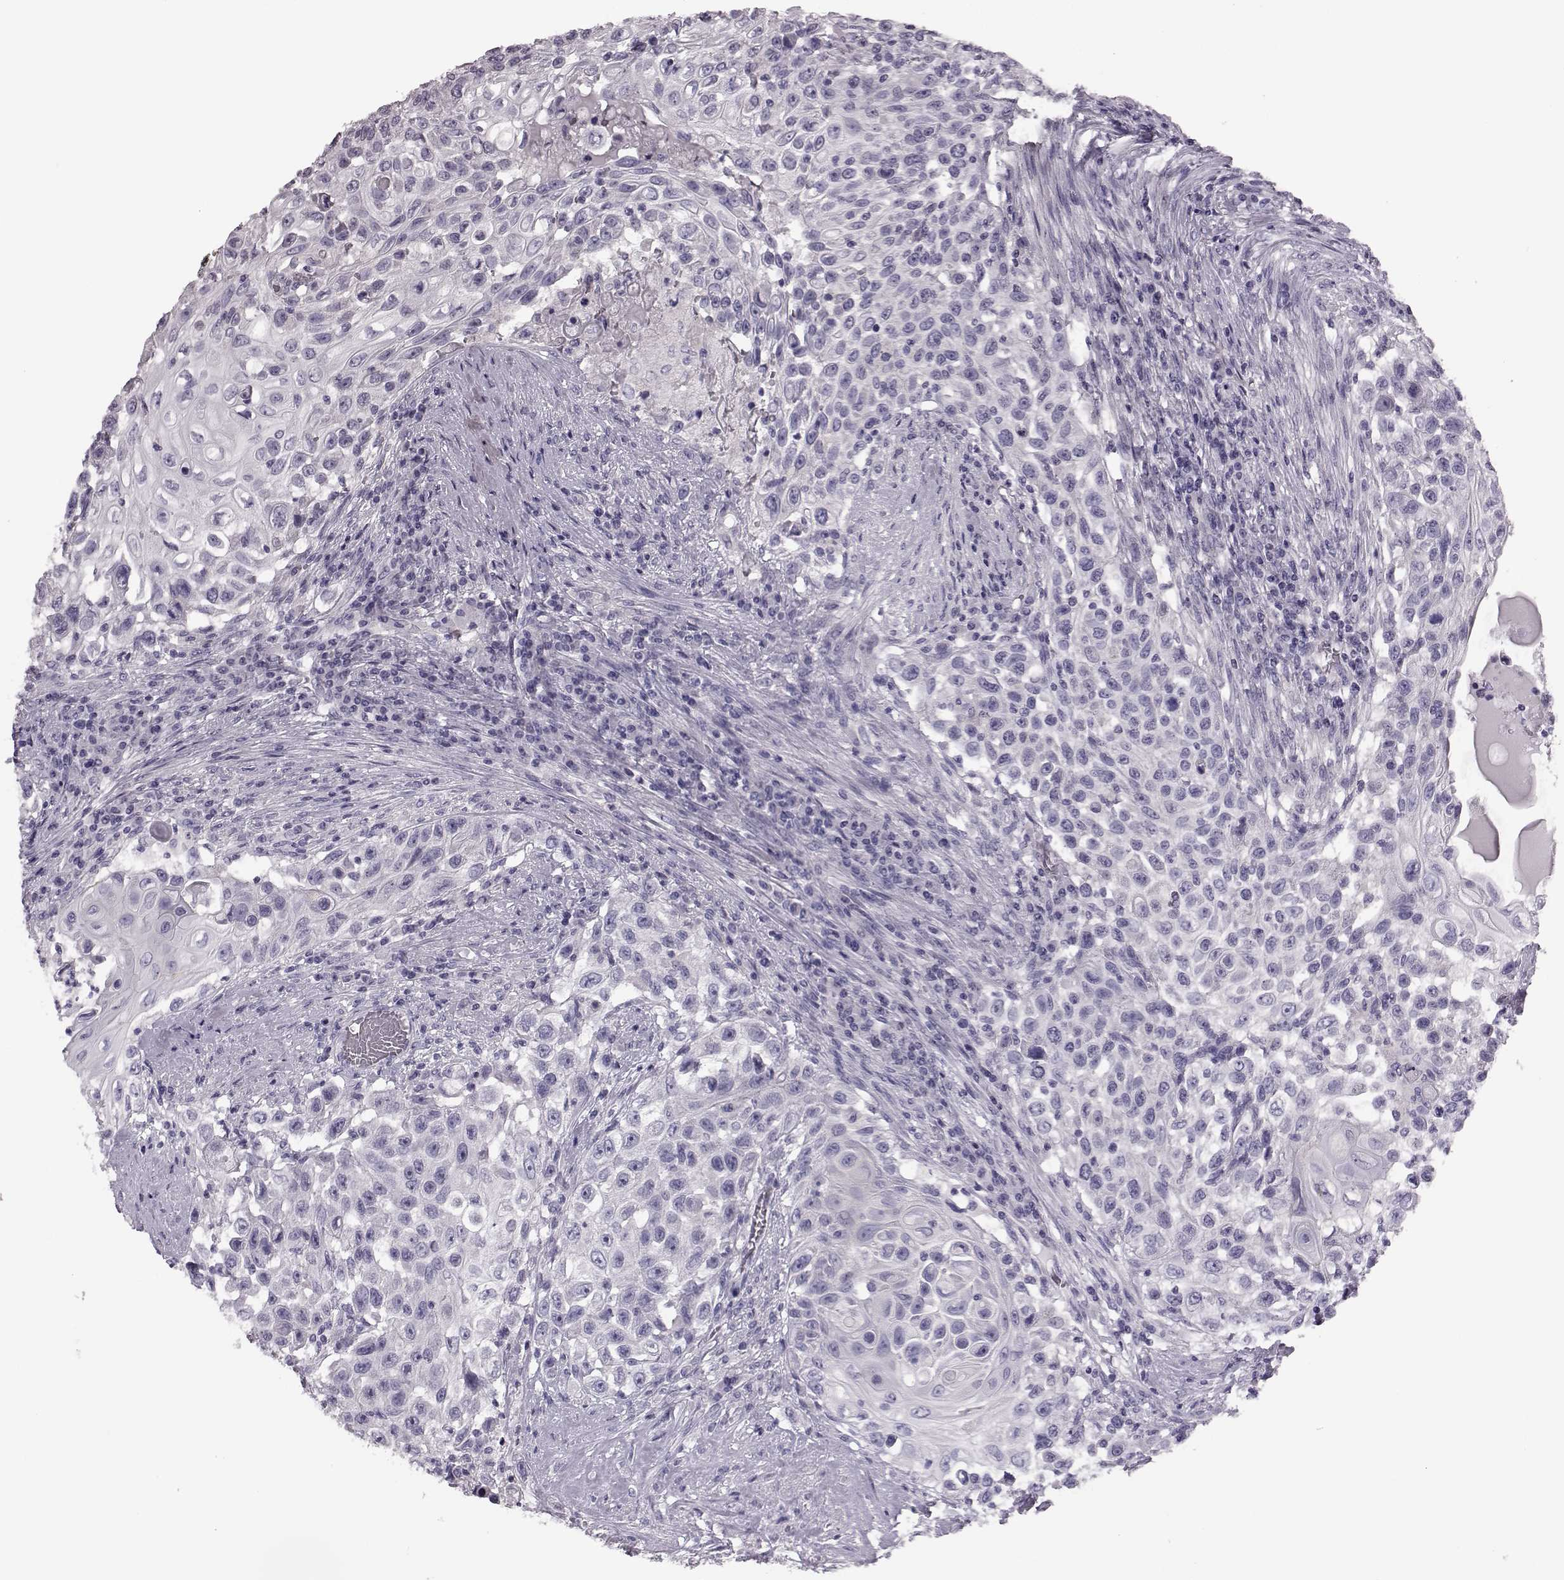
{"staining": {"intensity": "negative", "quantity": "none", "location": "none"}, "tissue": "urothelial cancer", "cell_type": "Tumor cells", "image_type": "cancer", "snomed": [{"axis": "morphology", "description": "Urothelial carcinoma, High grade"}, {"axis": "topography", "description": "Urinary bladder"}], "caption": "Immunohistochemistry of urothelial cancer demonstrates no expression in tumor cells. Nuclei are stained in blue.", "gene": "SNTG1", "patient": {"sex": "female", "age": 56}}